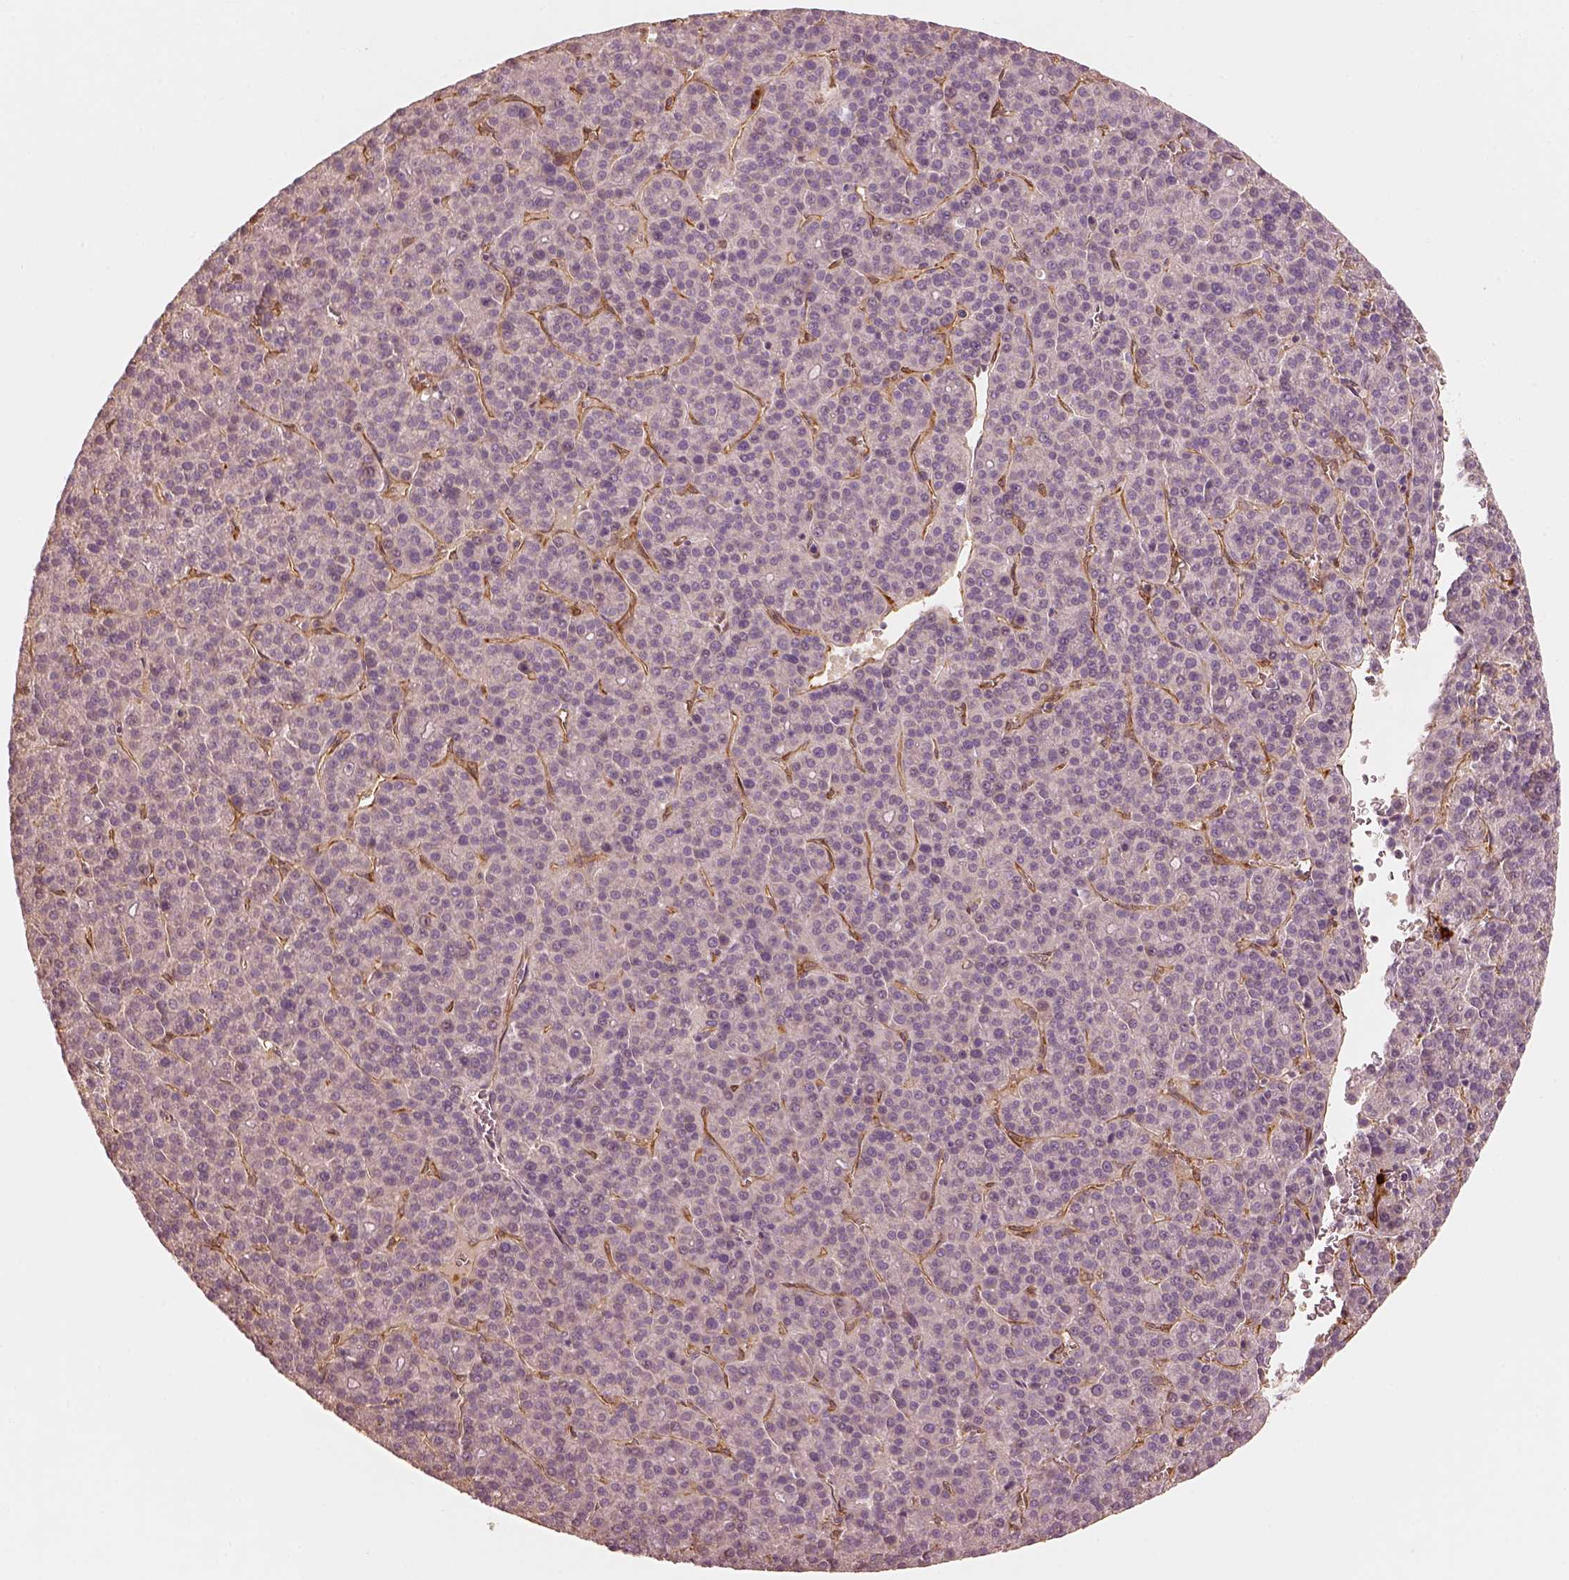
{"staining": {"intensity": "negative", "quantity": "none", "location": "none"}, "tissue": "liver cancer", "cell_type": "Tumor cells", "image_type": "cancer", "snomed": [{"axis": "morphology", "description": "Carcinoma, Hepatocellular, NOS"}, {"axis": "topography", "description": "Liver"}], "caption": "This micrograph is of liver hepatocellular carcinoma stained with immunohistochemistry (IHC) to label a protein in brown with the nuclei are counter-stained blue. There is no expression in tumor cells.", "gene": "FSCN1", "patient": {"sex": "female", "age": 58}}